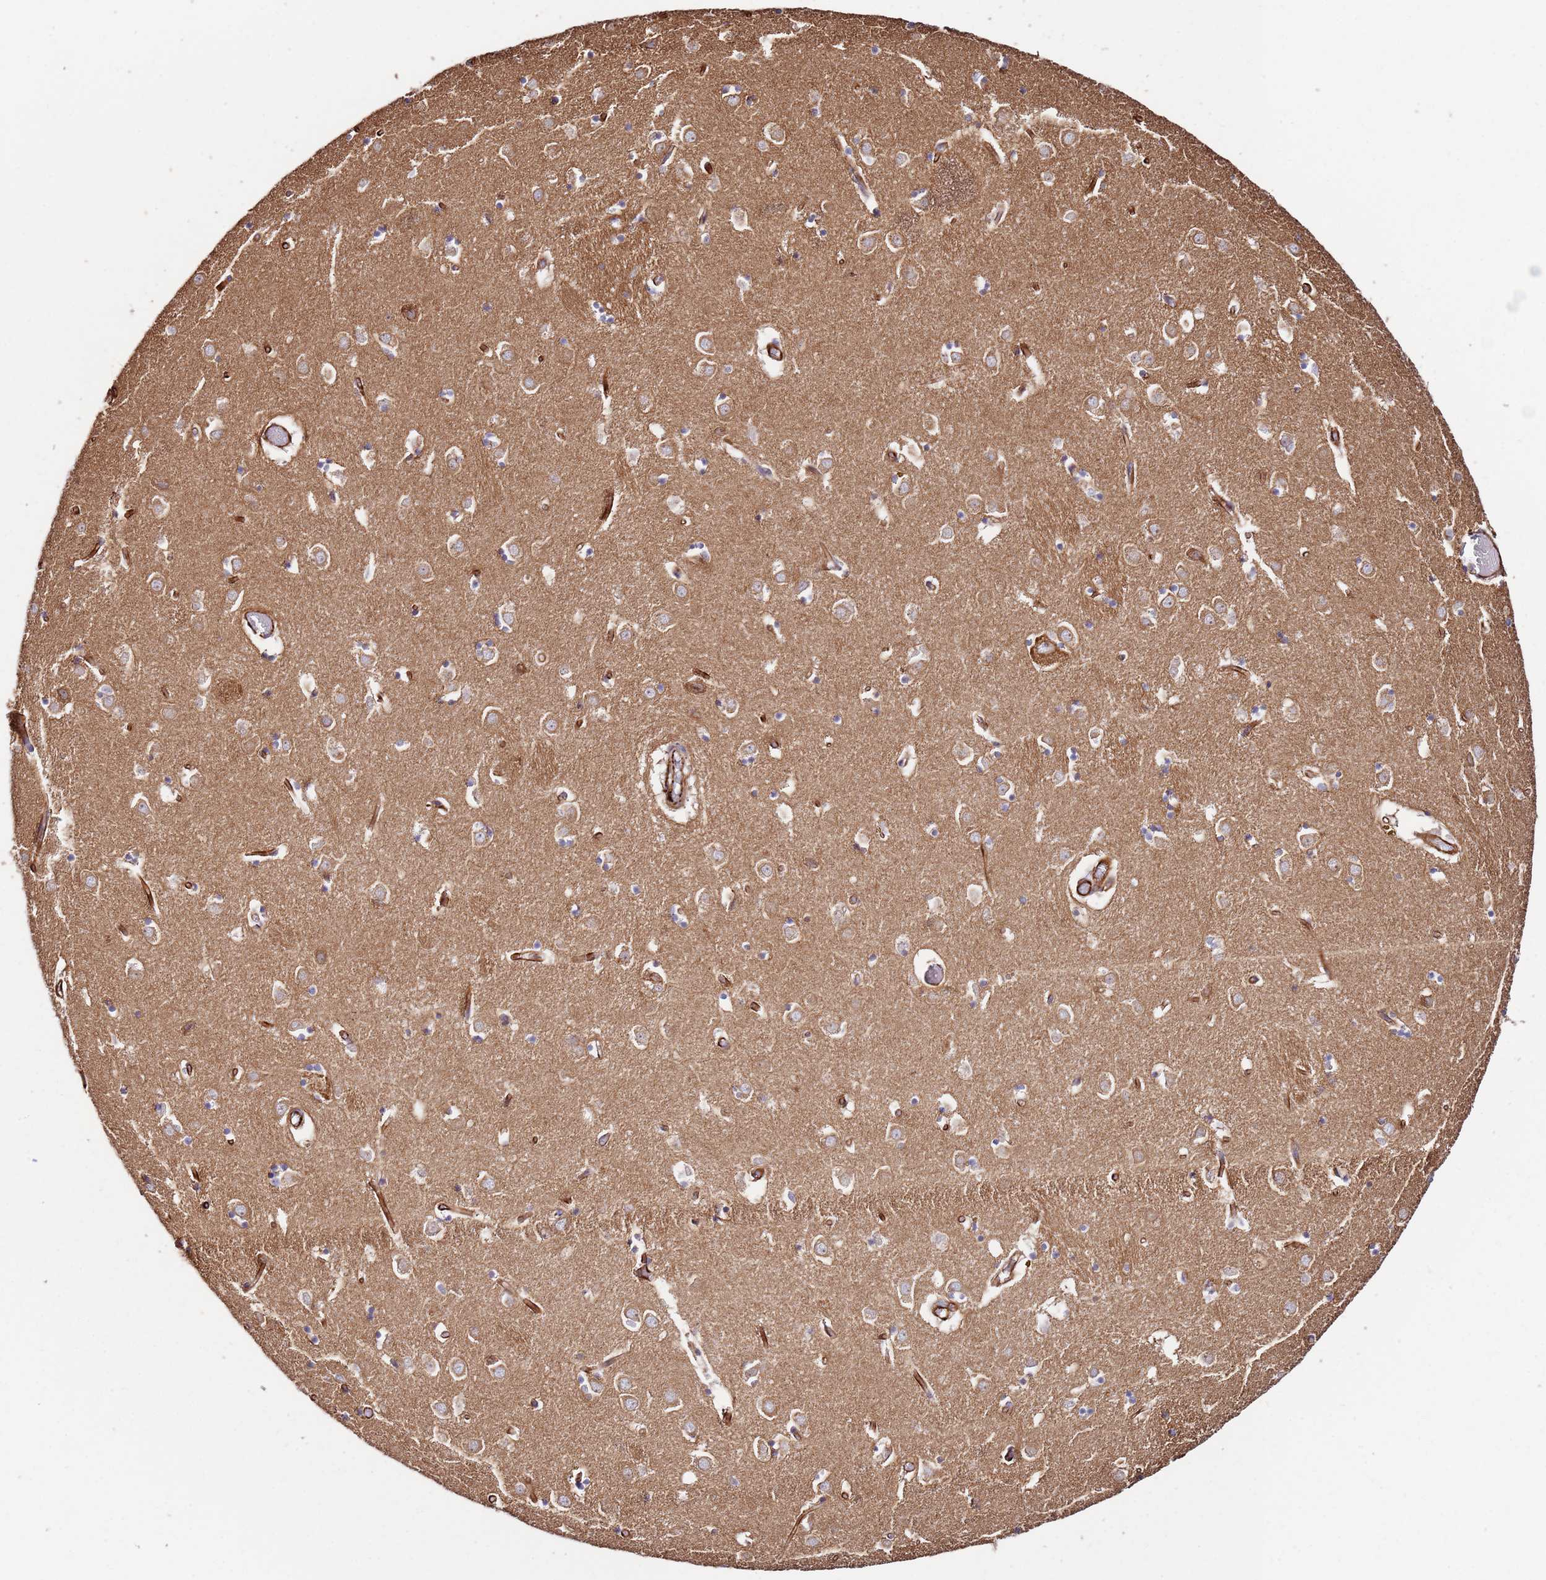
{"staining": {"intensity": "moderate", "quantity": ">75%", "location": "cytoplasmic/membranous"}, "tissue": "caudate", "cell_type": "Glial cells", "image_type": "normal", "snomed": [{"axis": "morphology", "description": "Normal tissue, NOS"}, {"axis": "topography", "description": "Lateral ventricle wall"}], "caption": "A brown stain highlights moderate cytoplasmic/membranous positivity of a protein in glial cells of unremarkable caudate.", "gene": "MRGPRE", "patient": {"sex": "male", "age": 70}}